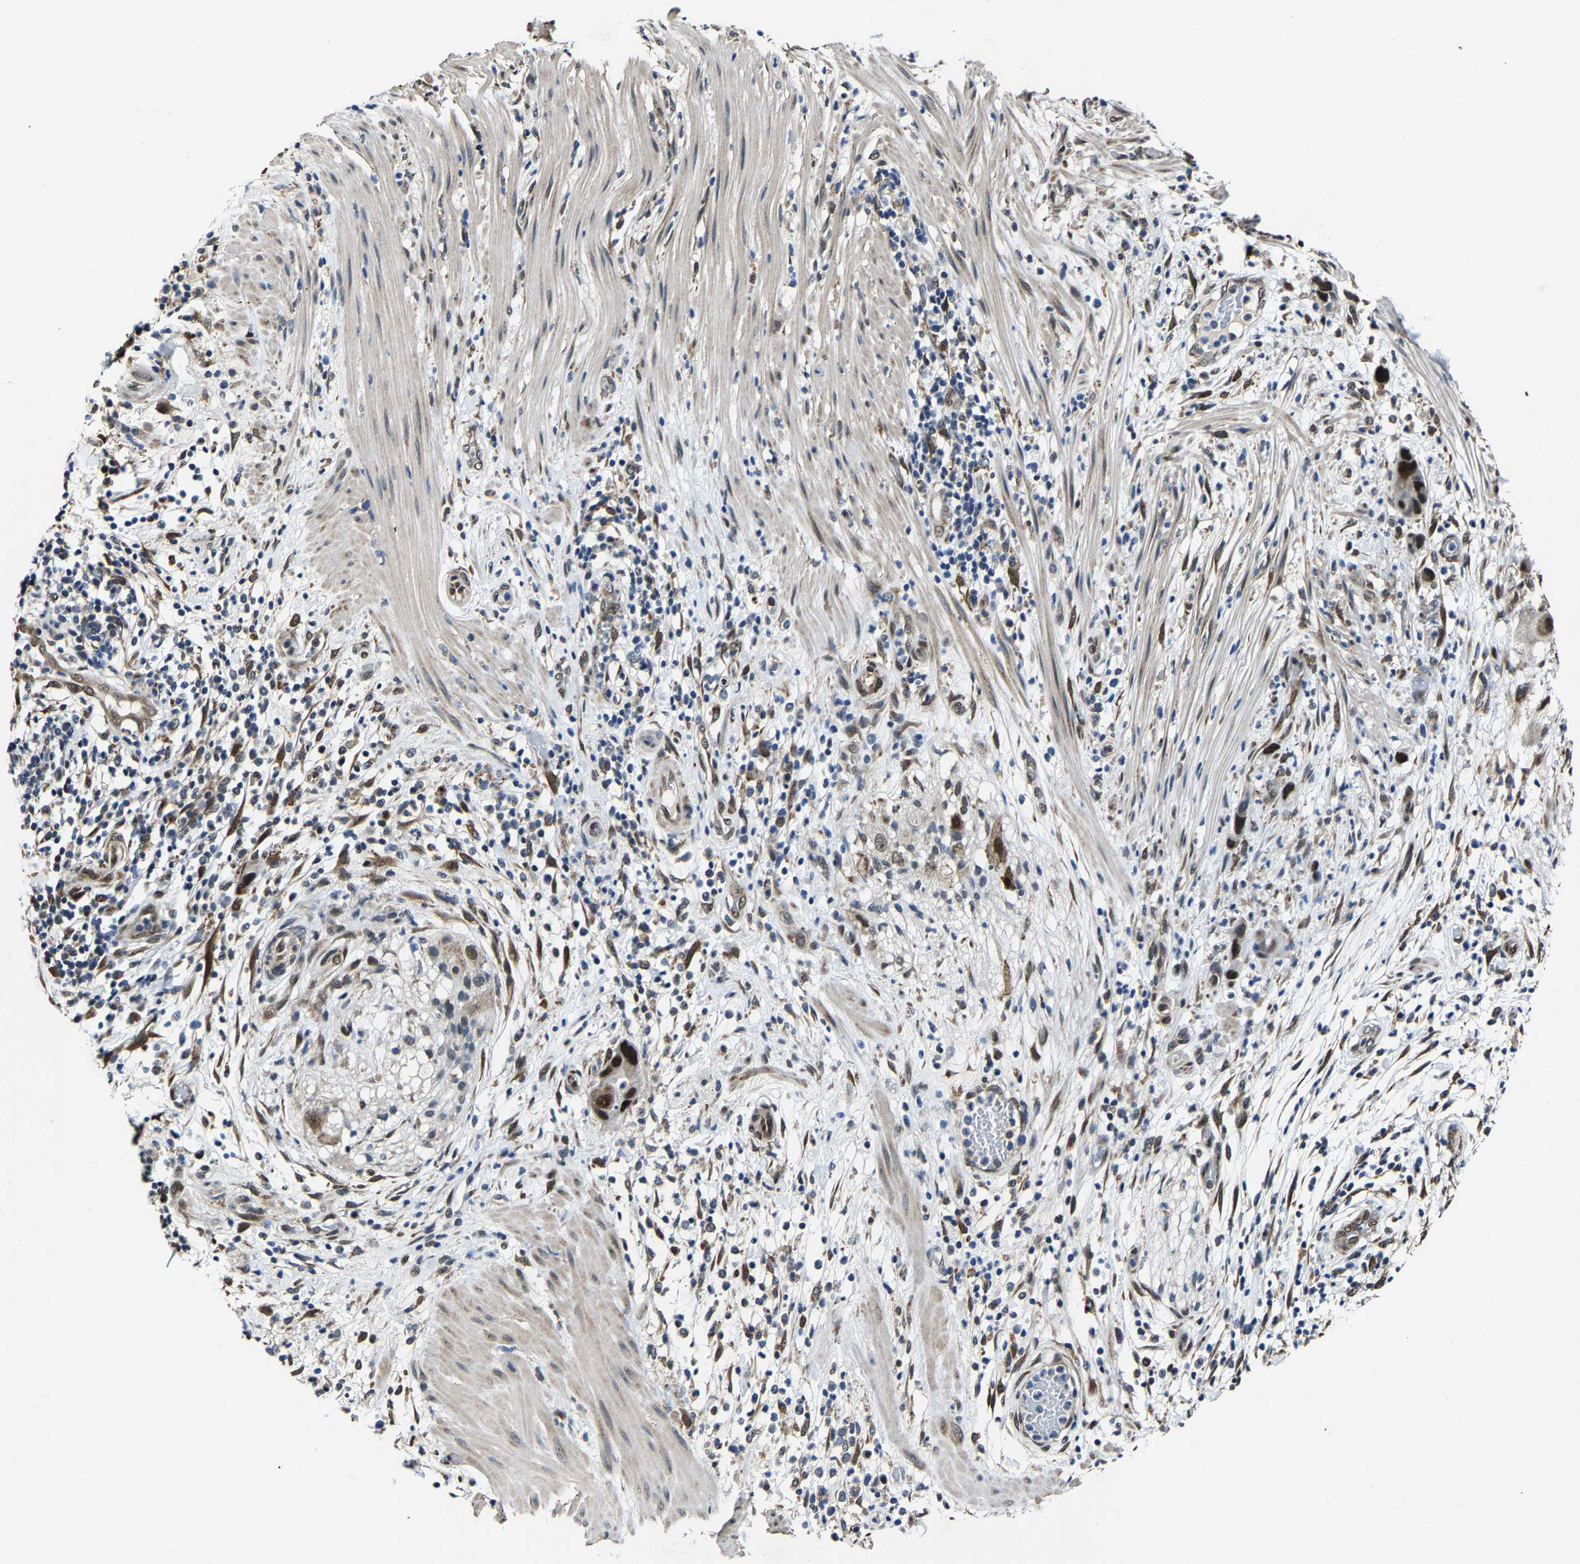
{"staining": {"intensity": "strong", "quantity": ">75%", "location": "nuclear"}, "tissue": "pancreatic cancer", "cell_type": "Tumor cells", "image_type": "cancer", "snomed": [{"axis": "morphology", "description": "Adenocarcinoma, NOS"}, {"axis": "topography", "description": "Pancreas"}], "caption": "Immunohistochemical staining of human pancreatic cancer exhibits high levels of strong nuclear expression in approximately >75% of tumor cells. The staining was performed using DAB (3,3'-diaminobenzidine) to visualize the protein expression in brown, while the nuclei were stained in blue with hematoxylin (Magnification: 20x).", "gene": "METTL1", "patient": {"sex": "female", "age": 71}}